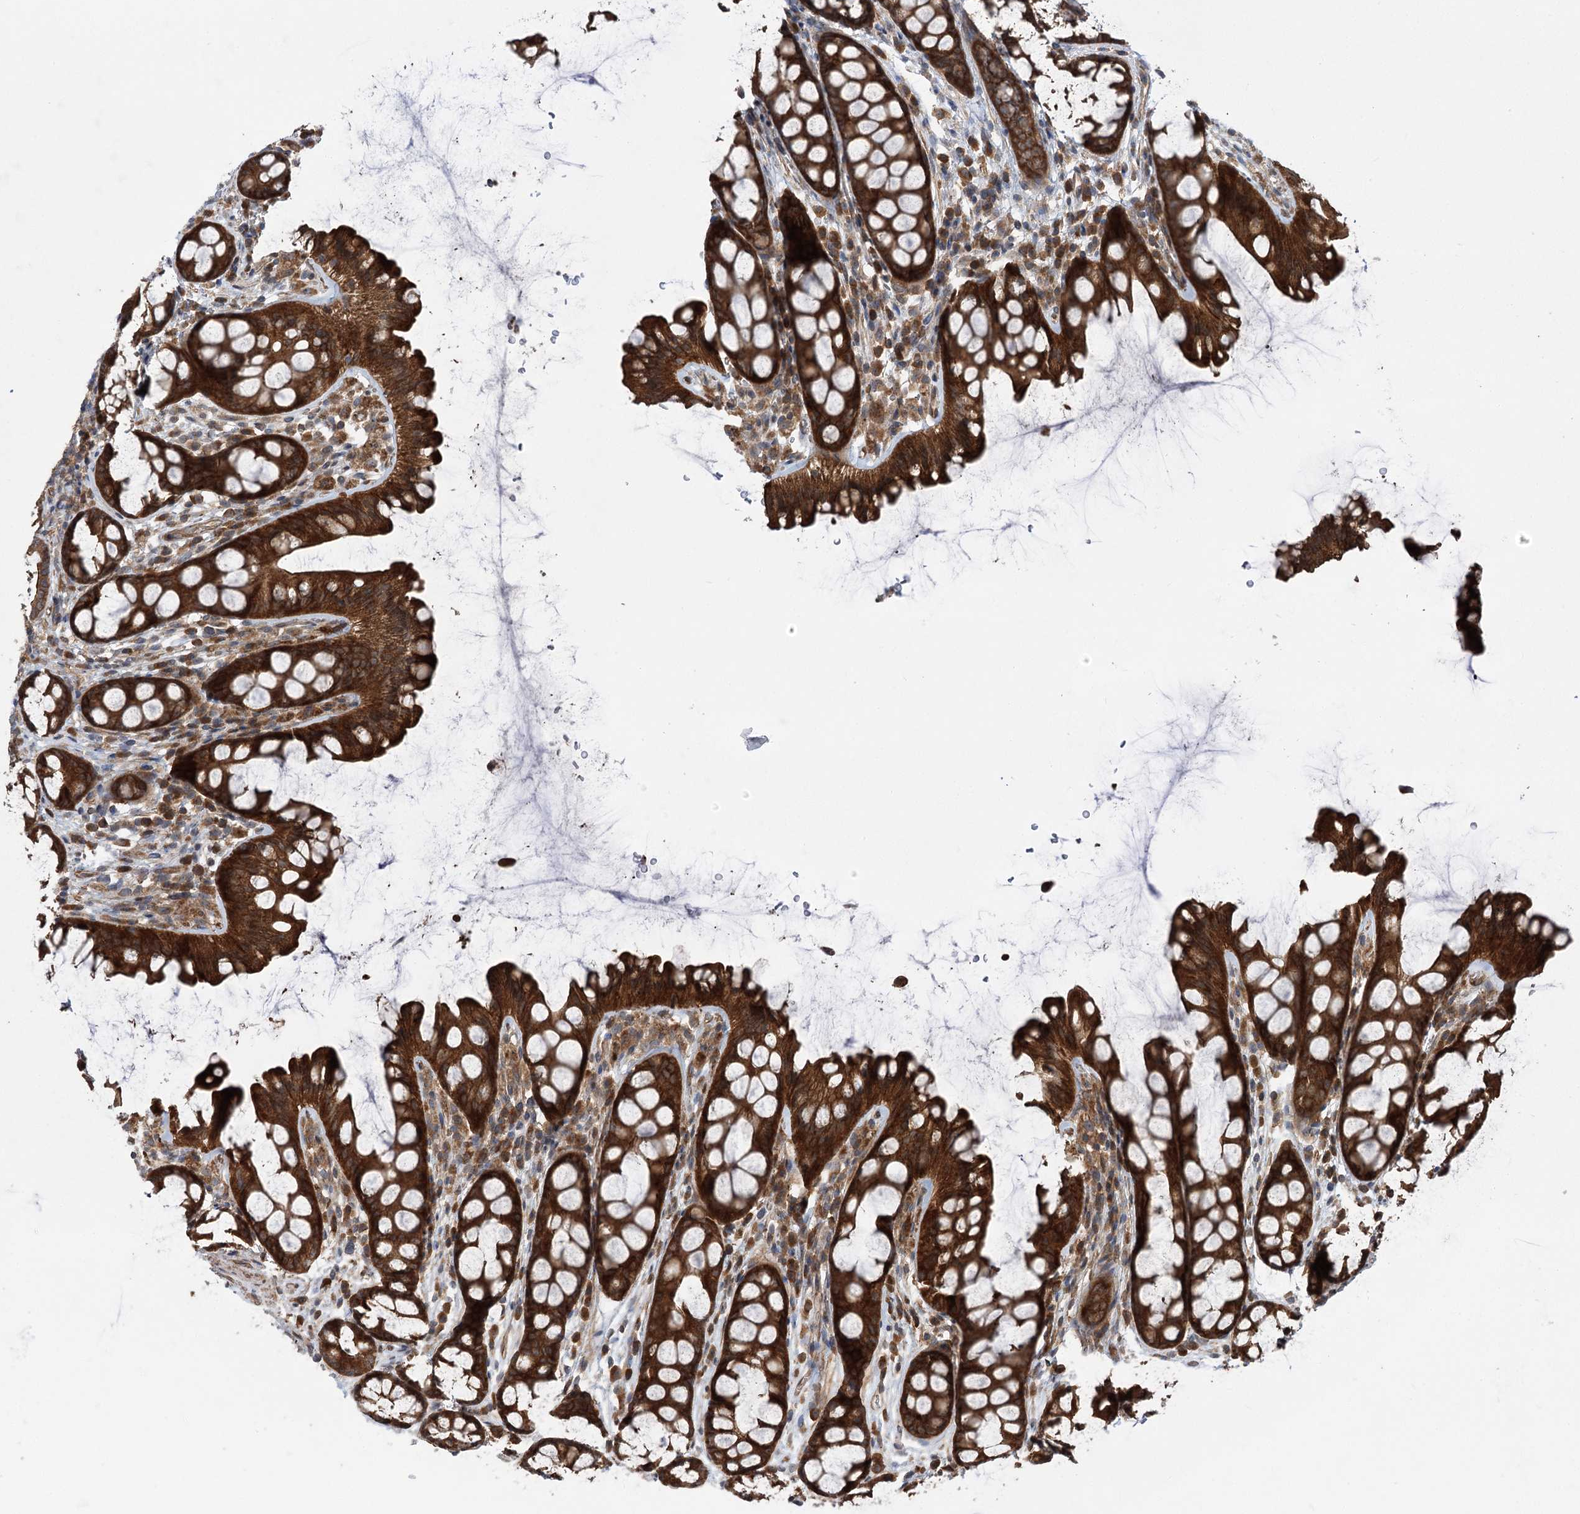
{"staining": {"intensity": "strong", "quantity": "25%-75%", "location": "cytoplasmic/membranous"}, "tissue": "colon", "cell_type": "Endothelial cells", "image_type": "normal", "snomed": [{"axis": "morphology", "description": "Normal tissue, NOS"}, {"axis": "topography", "description": "Colon"}], "caption": "IHC staining of unremarkable colon, which exhibits high levels of strong cytoplasmic/membranous staining in approximately 25%-75% of endothelial cells indicating strong cytoplasmic/membranous protein expression. The staining was performed using DAB (brown) for protein detection and nuclei were counterstained in hematoxylin (blue).", "gene": "VPS37B", "patient": {"sex": "female", "age": 82}}